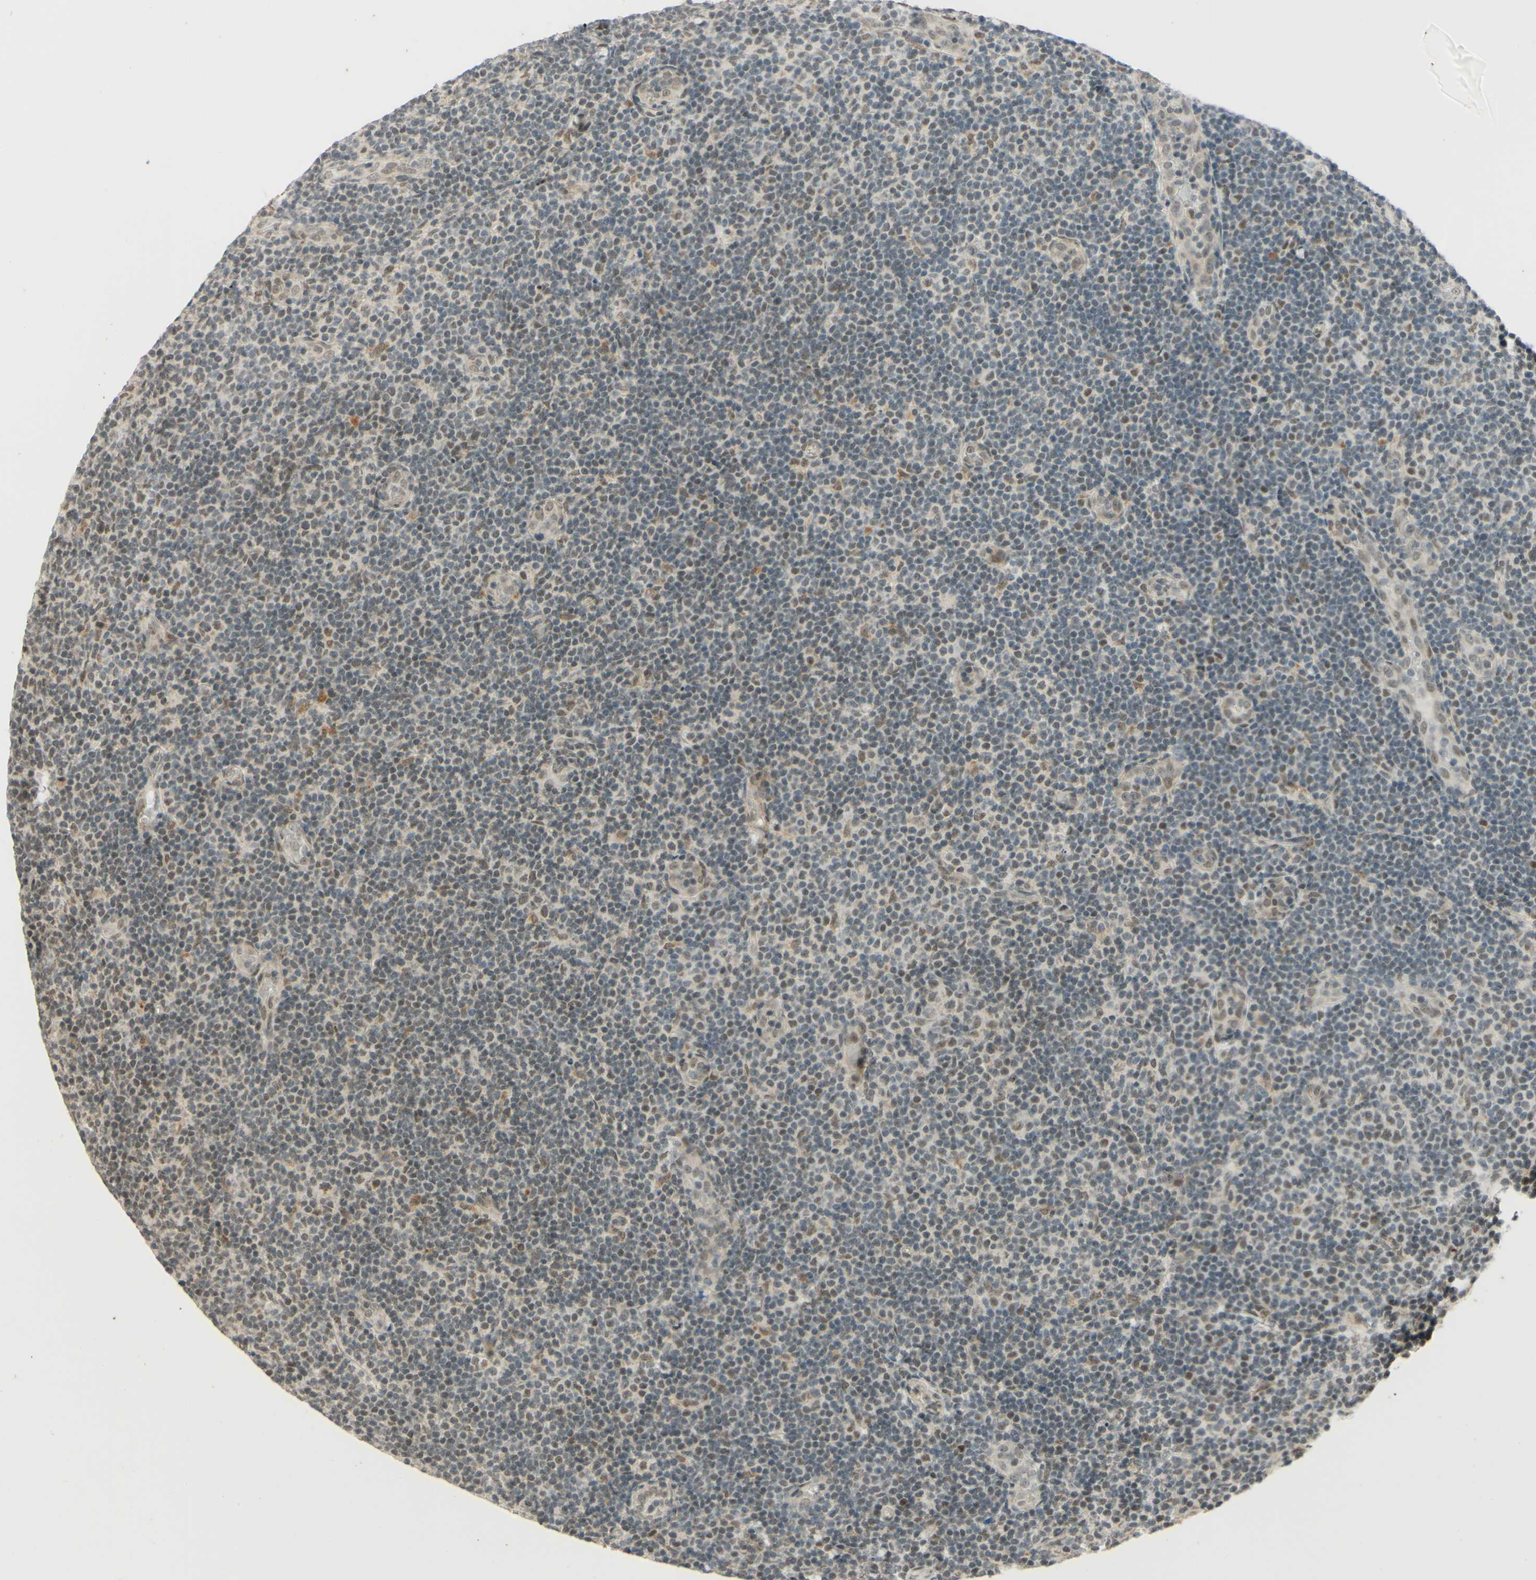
{"staining": {"intensity": "moderate", "quantity": "<25%", "location": "nuclear"}, "tissue": "lymphoma", "cell_type": "Tumor cells", "image_type": "cancer", "snomed": [{"axis": "morphology", "description": "Malignant lymphoma, non-Hodgkin's type, Low grade"}, {"axis": "topography", "description": "Lymph node"}], "caption": "Immunohistochemical staining of human malignant lymphoma, non-Hodgkin's type (low-grade) exhibits moderate nuclear protein positivity in about <25% of tumor cells.", "gene": "SMARCB1", "patient": {"sex": "male", "age": 83}}